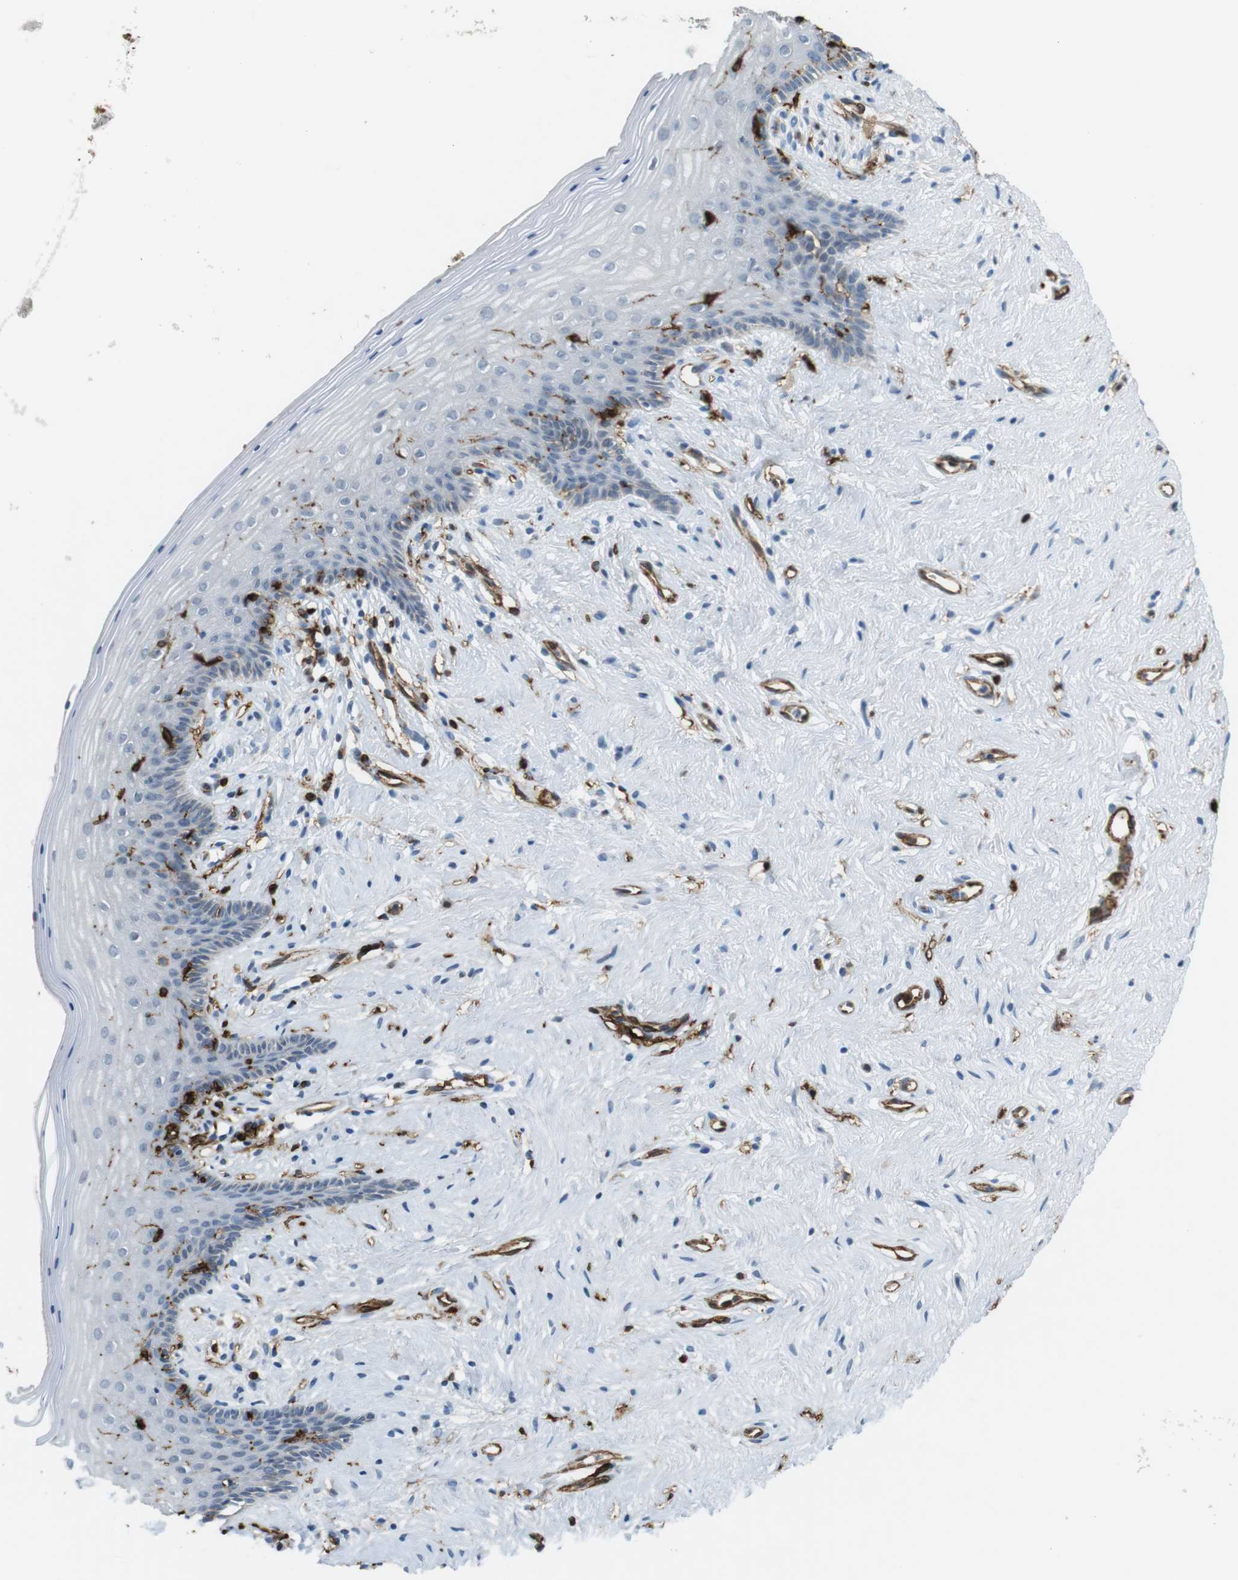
{"staining": {"intensity": "negative", "quantity": "none", "location": "none"}, "tissue": "vagina", "cell_type": "Squamous epithelial cells", "image_type": "normal", "snomed": [{"axis": "morphology", "description": "Normal tissue, NOS"}, {"axis": "topography", "description": "Vagina"}], "caption": "This histopathology image is of unremarkable vagina stained with immunohistochemistry (IHC) to label a protein in brown with the nuclei are counter-stained blue. There is no expression in squamous epithelial cells.", "gene": "HLA", "patient": {"sex": "female", "age": 44}}